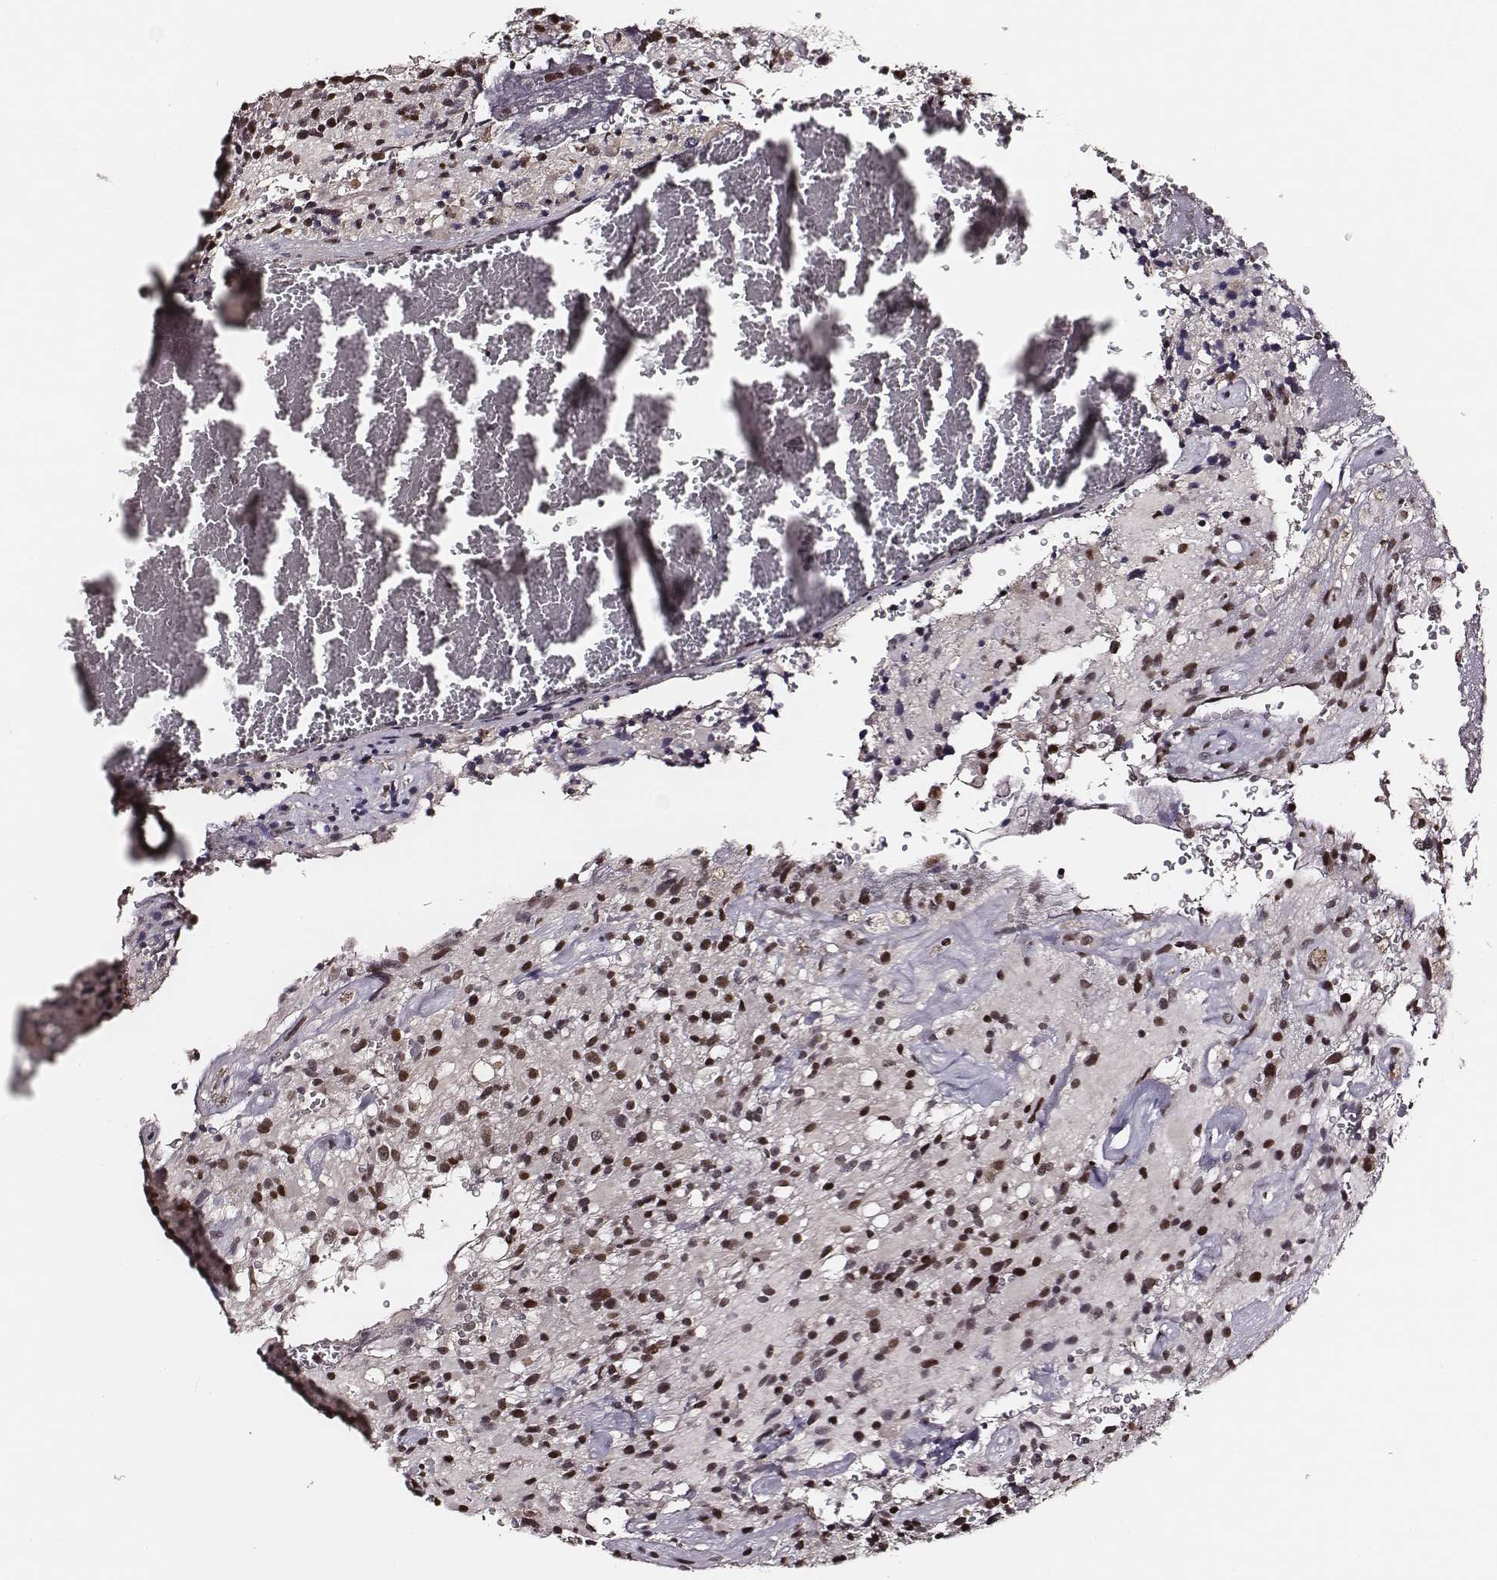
{"staining": {"intensity": "strong", "quantity": ">75%", "location": "nuclear"}, "tissue": "glioma", "cell_type": "Tumor cells", "image_type": "cancer", "snomed": [{"axis": "morphology", "description": "Glioma, malignant, High grade"}, {"axis": "topography", "description": "Brain"}], "caption": "Immunohistochemical staining of human high-grade glioma (malignant) displays high levels of strong nuclear protein positivity in approximately >75% of tumor cells.", "gene": "PPARA", "patient": {"sex": "female", "age": 40}}